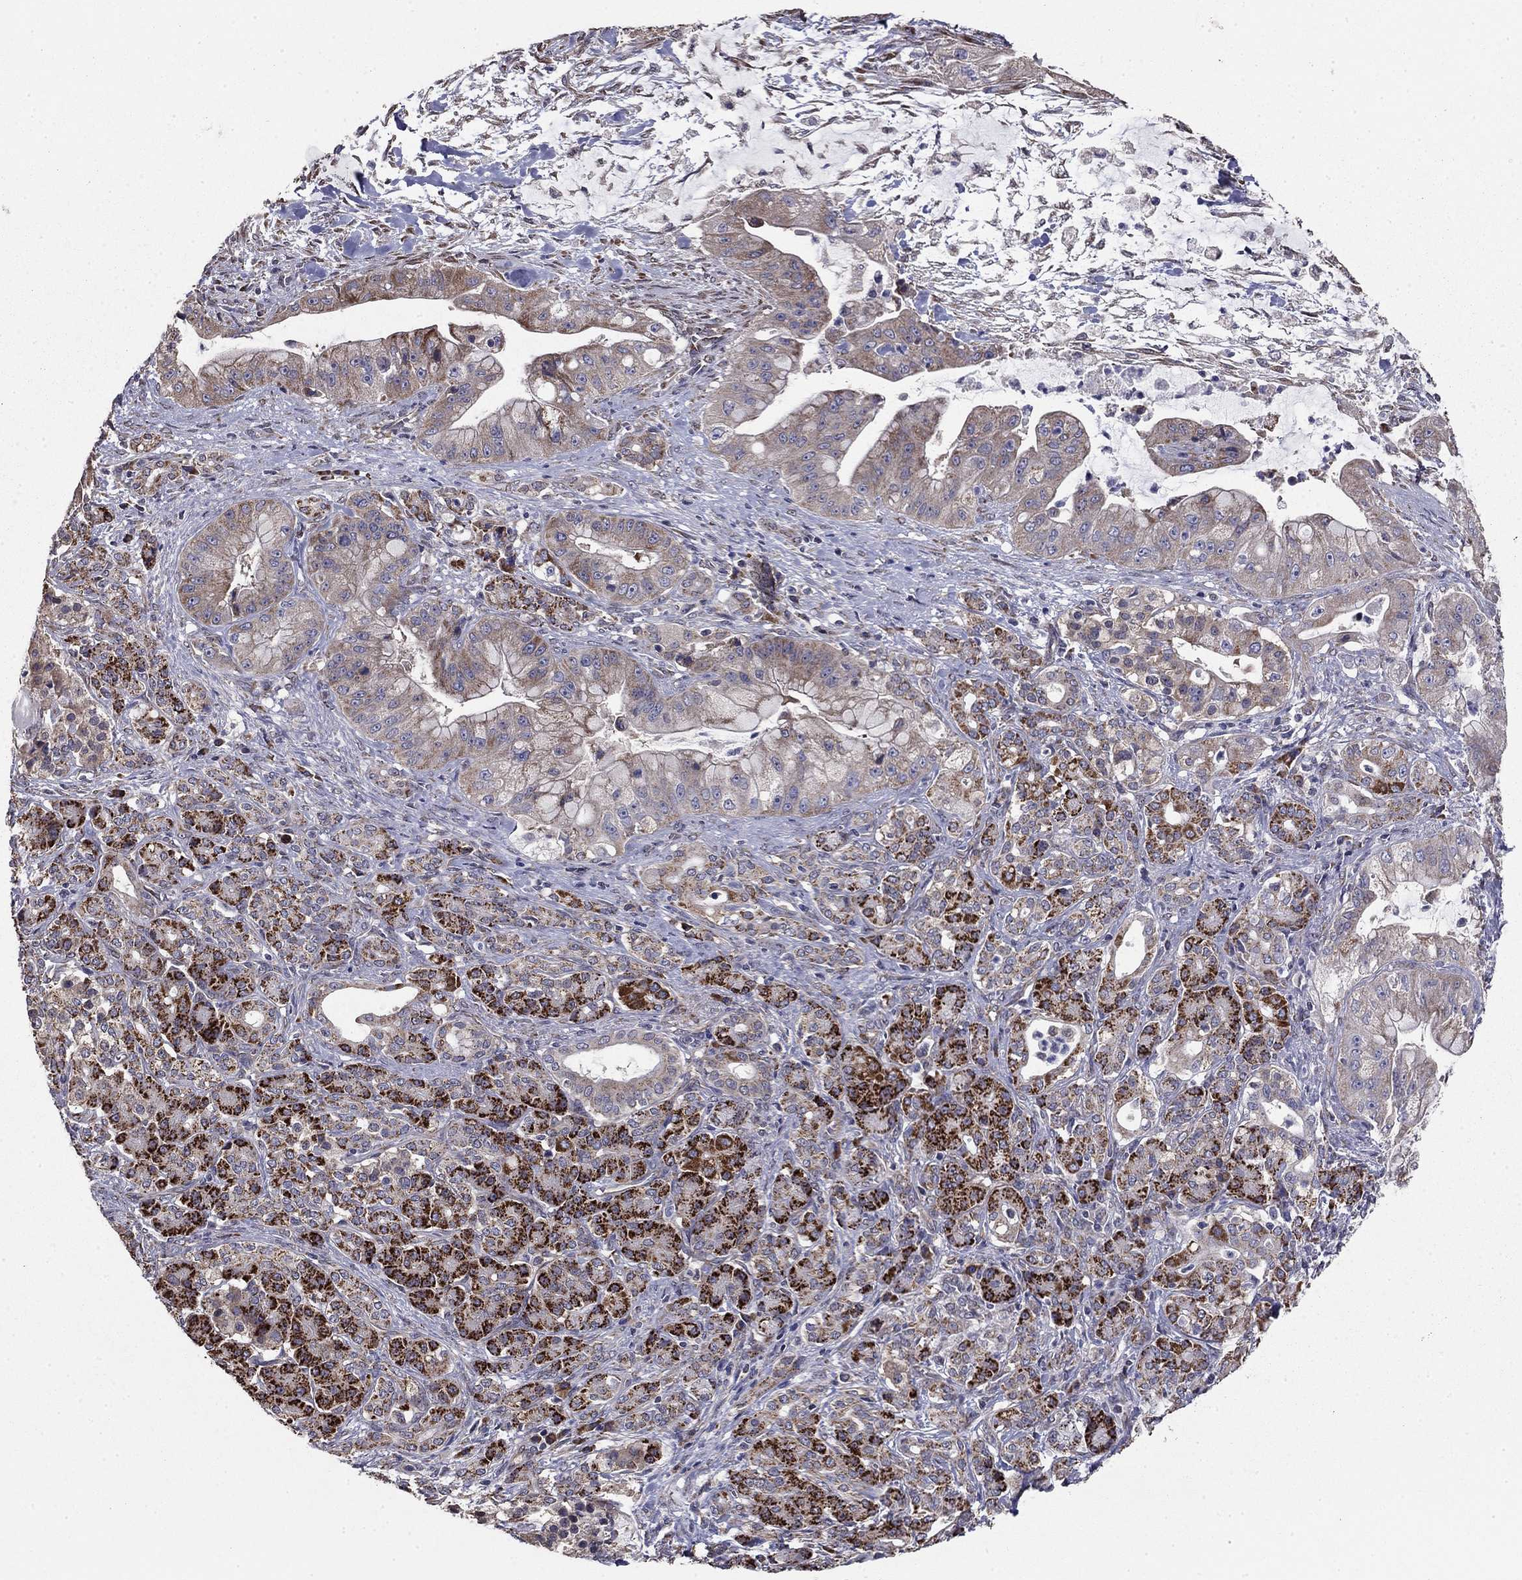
{"staining": {"intensity": "moderate", "quantity": "<25%", "location": "cytoplasmic/membranous"}, "tissue": "pancreatic cancer", "cell_type": "Tumor cells", "image_type": "cancer", "snomed": [{"axis": "morphology", "description": "Normal tissue, NOS"}, {"axis": "morphology", "description": "Inflammation, NOS"}, {"axis": "morphology", "description": "Adenocarcinoma, NOS"}, {"axis": "topography", "description": "Pancreas"}], "caption": "Protein expression analysis of human pancreatic cancer reveals moderate cytoplasmic/membranous staining in about <25% of tumor cells. (DAB (3,3'-diaminobenzidine) IHC with brightfield microscopy, high magnification).", "gene": "NKIRAS1", "patient": {"sex": "male", "age": 57}}